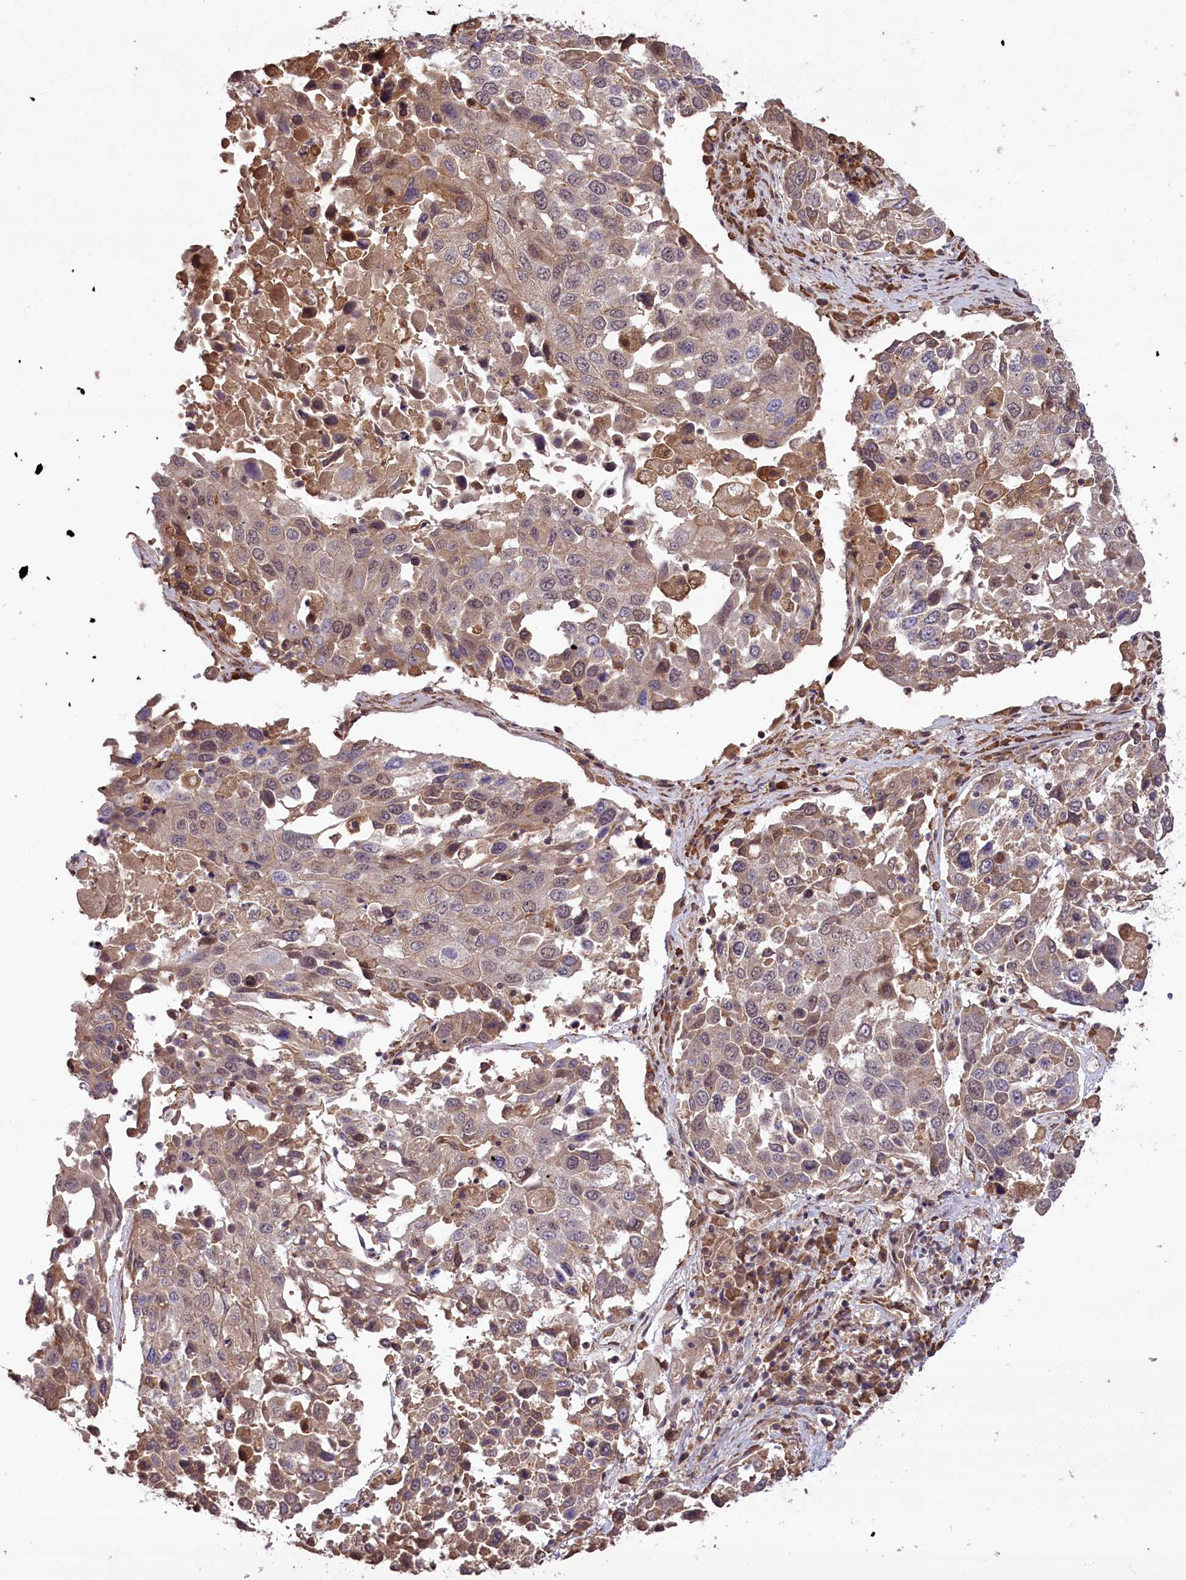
{"staining": {"intensity": "weak", "quantity": "<25%", "location": "cytoplasmic/membranous,nuclear"}, "tissue": "lung cancer", "cell_type": "Tumor cells", "image_type": "cancer", "snomed": [{"axis": "morphology", "description": "Squamous cell carcinoma, NOS"}, {"axis": "topography", "description": "Lung"}], "caption": "Immunohistochemistry micrograph of neoplastic tissue: squamous cell carcinoma (lung) stained with DAB (3,3'-diaminobenzidine) shows no significant protein staining in tumor cells.", "gene": "HDAC5", "patient": {"sex": "male", "age": 65}}